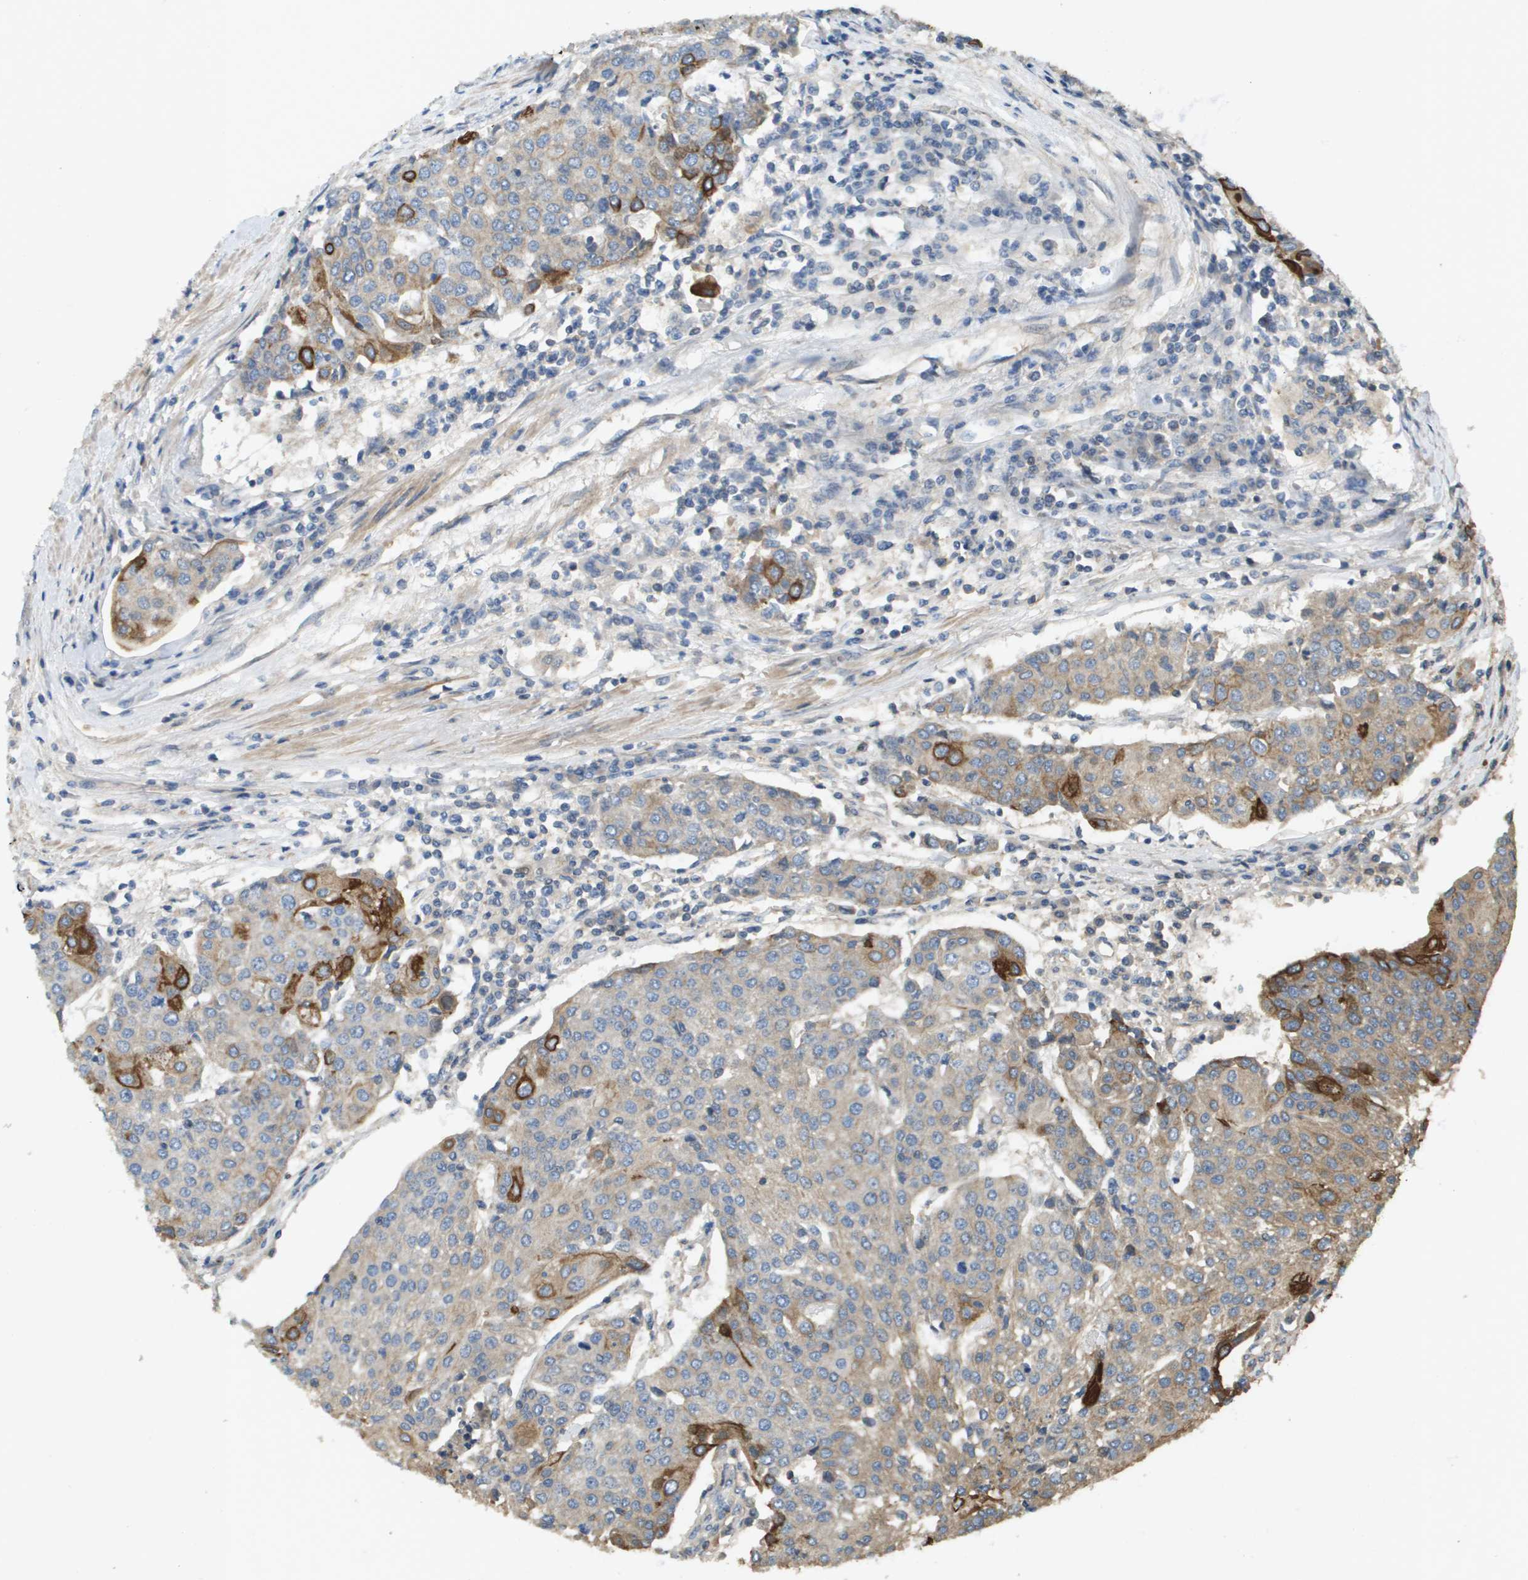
{"staining": {"intensity": "strong", "quantity": "<25%", "location": "cytoplasmic/membranous"}, "tissue": "urothelial cancer", "cell_type": "Tumor cells", "image_type": "cancer", "snomed": [{"axis": "morphology", "description": "Urothelial carcinoma, High grade"}, {"axis": "topography", "description": "Urinary bladder"}], "caption": "High-power microscopy captured an IHC image of urothelial cancer, revealing strong cytoplasmic/membranous positivity in approximately <25% of tumor cells. The protein is shown in brown color, while the nuclei are stained blue.", "gene": "KRT23", "patient": {"sex": "female", "age": 85}}